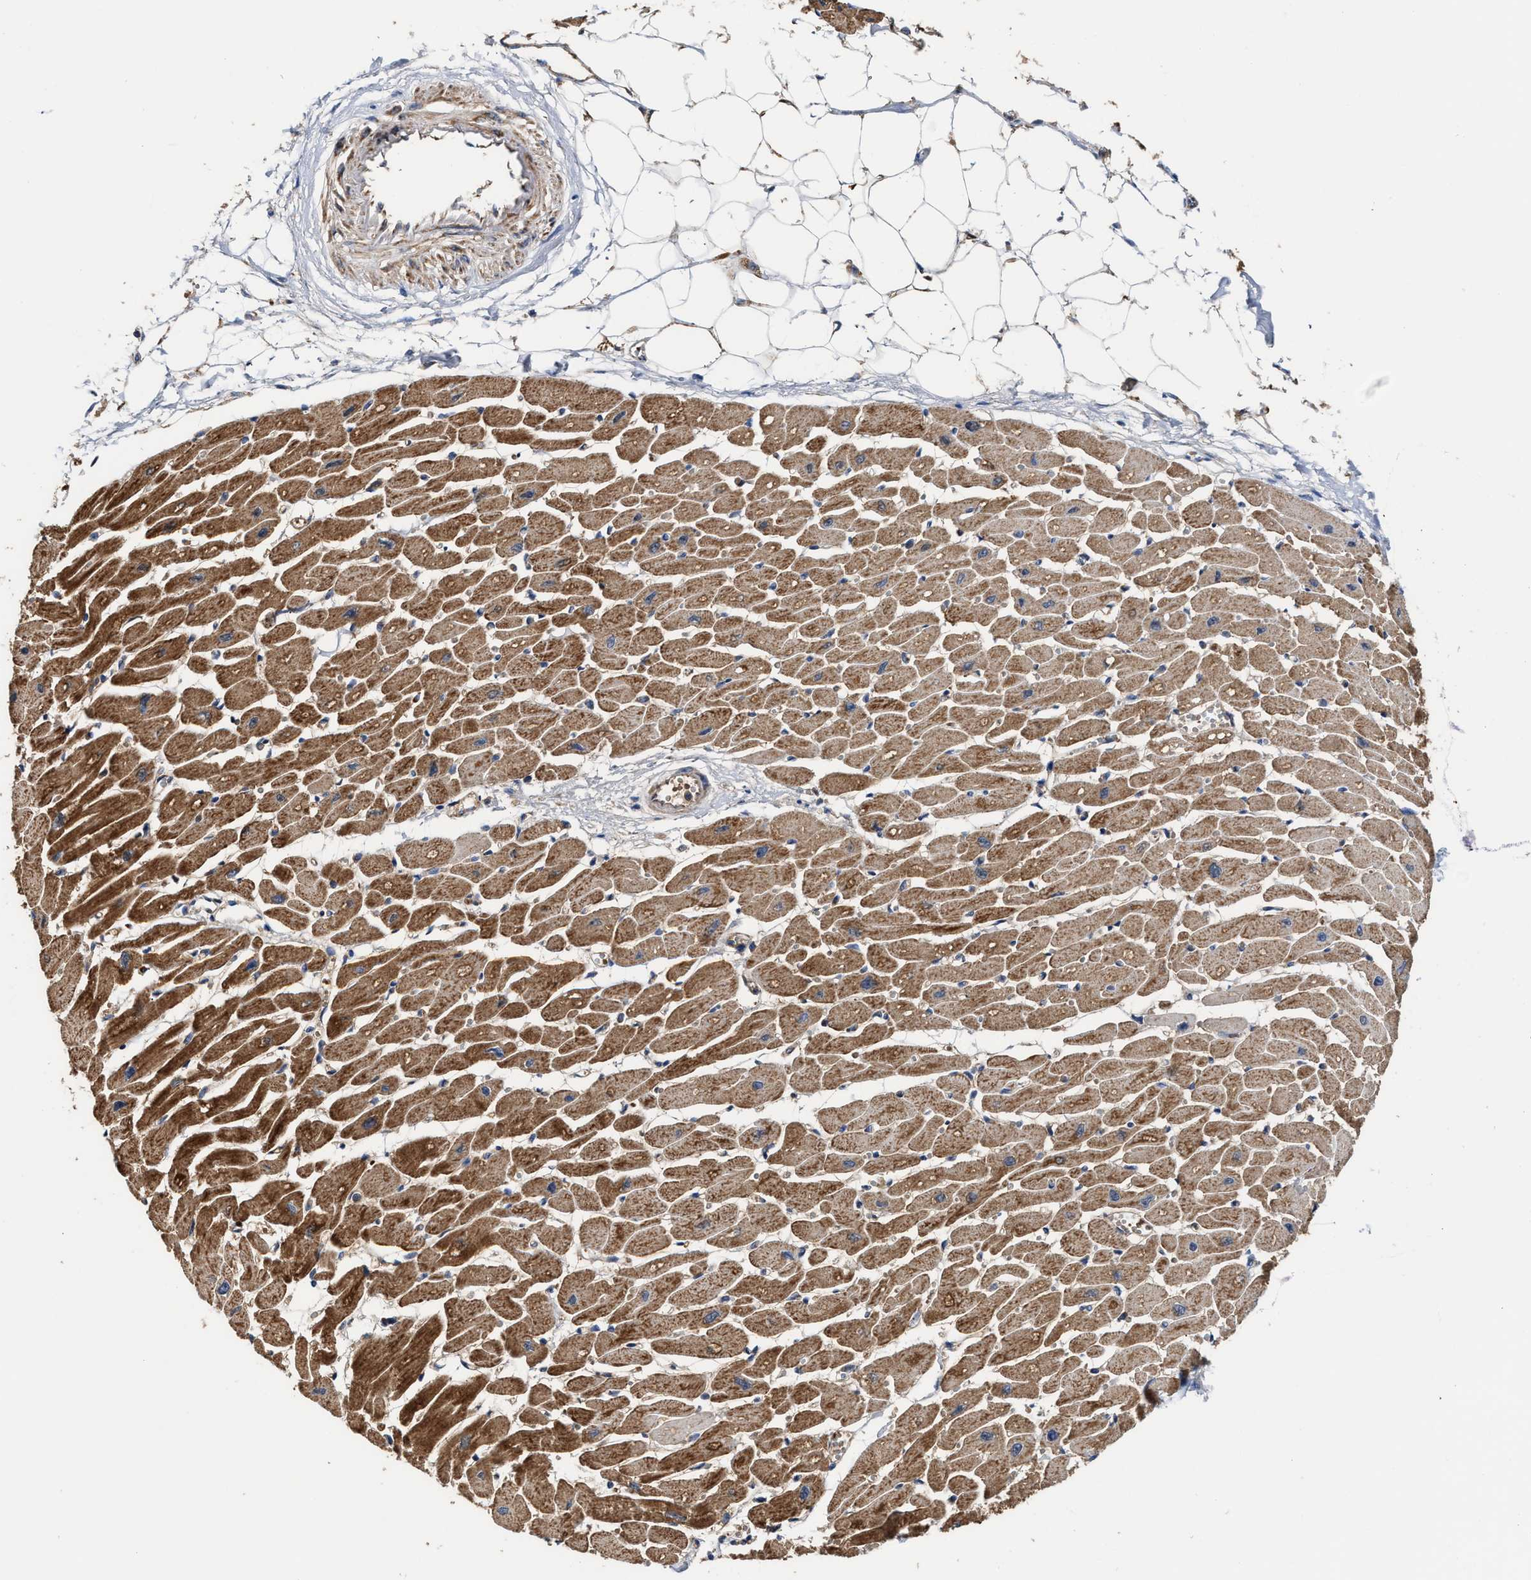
{"staining": {"intensity": "strong", "quantity": ">75%", "location": "cytoplasmic/membranous"}, "tissue": "heart muscle", "cell_type": "Cardiomyocytes", "image_type": "normal", "snomed": [{"axis": "morphology", "description": "Normal tissue, NOS"}, {"axis": "topography", "description": "Heart"}], "caption": "Normal heart muscle exhibits strong cytoplasmic/membranous expression in approximately >75% of cardiomyocytes, visualized by immunohistochemistry. The staining was performed using DAB, with brown indicating positive protein expression. Nuclei are stained blue with hematoxylin.", "gene": "MECR", "patient": {"sex": "female", "age": 54}}